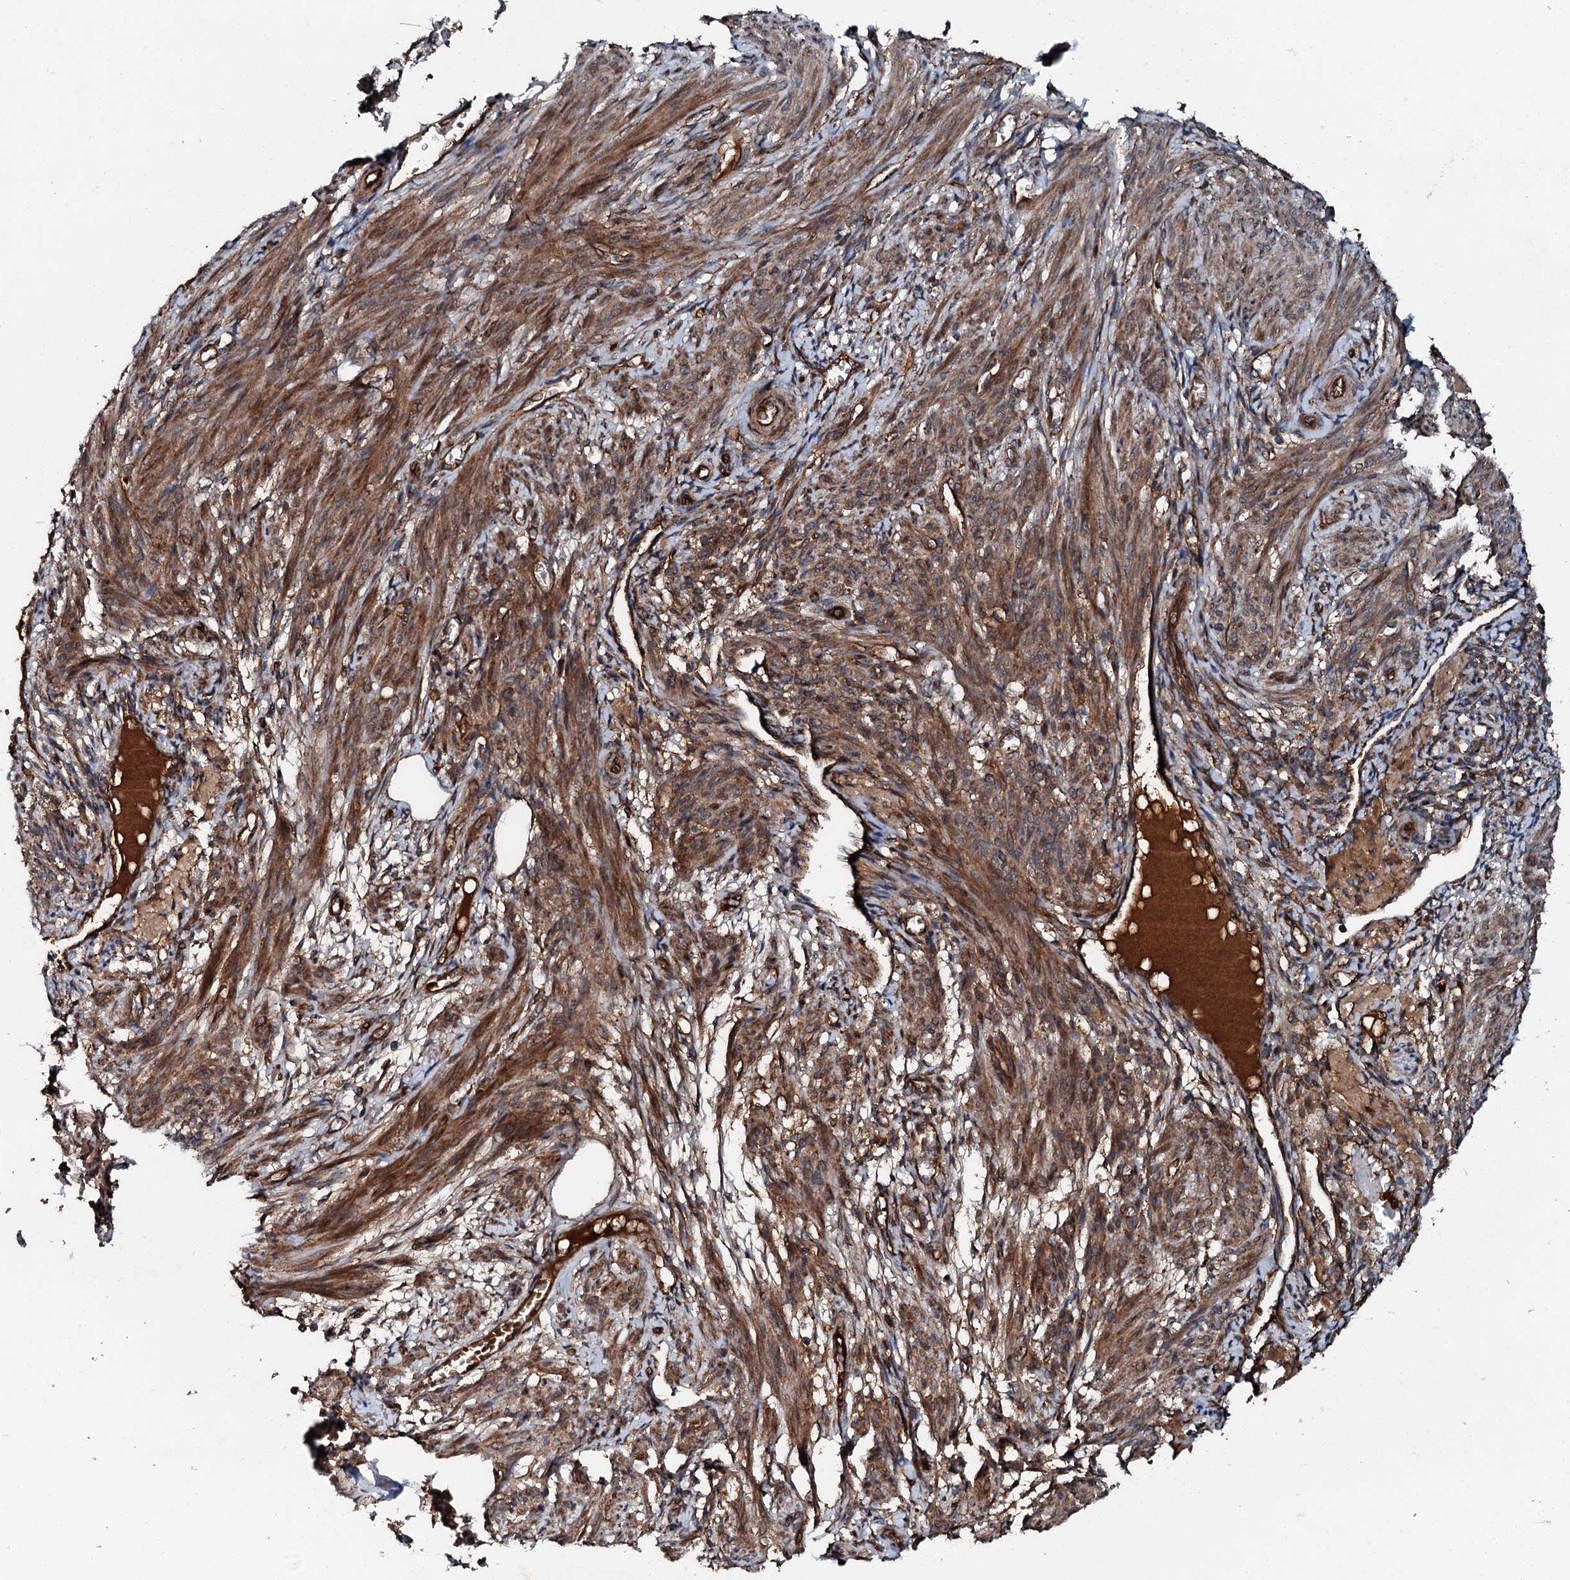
{"staining": {"intensity": "moderate", "quantity": "25%-75%", "location": "cytoplasmic/membranous"}, "tissue": "smooth muscle", "cell_type": "Smooth muscle cells", "image_type": "normal", "snomed": [{"axis": "morphology", "description": "Normal tissue, NOS"}, {"axis": "topography", "description": "Smooth muscle"}], "caption": "The photomicrograph shows immunohistochemical staining of normal smooth muscle. There is moderate cytoplasmic/membranous staining is seen in approximately 25%-75% of smooth muscle cells.", "gene": "FLYWCH1", "patient": {"sex": "female", "age": 39}}